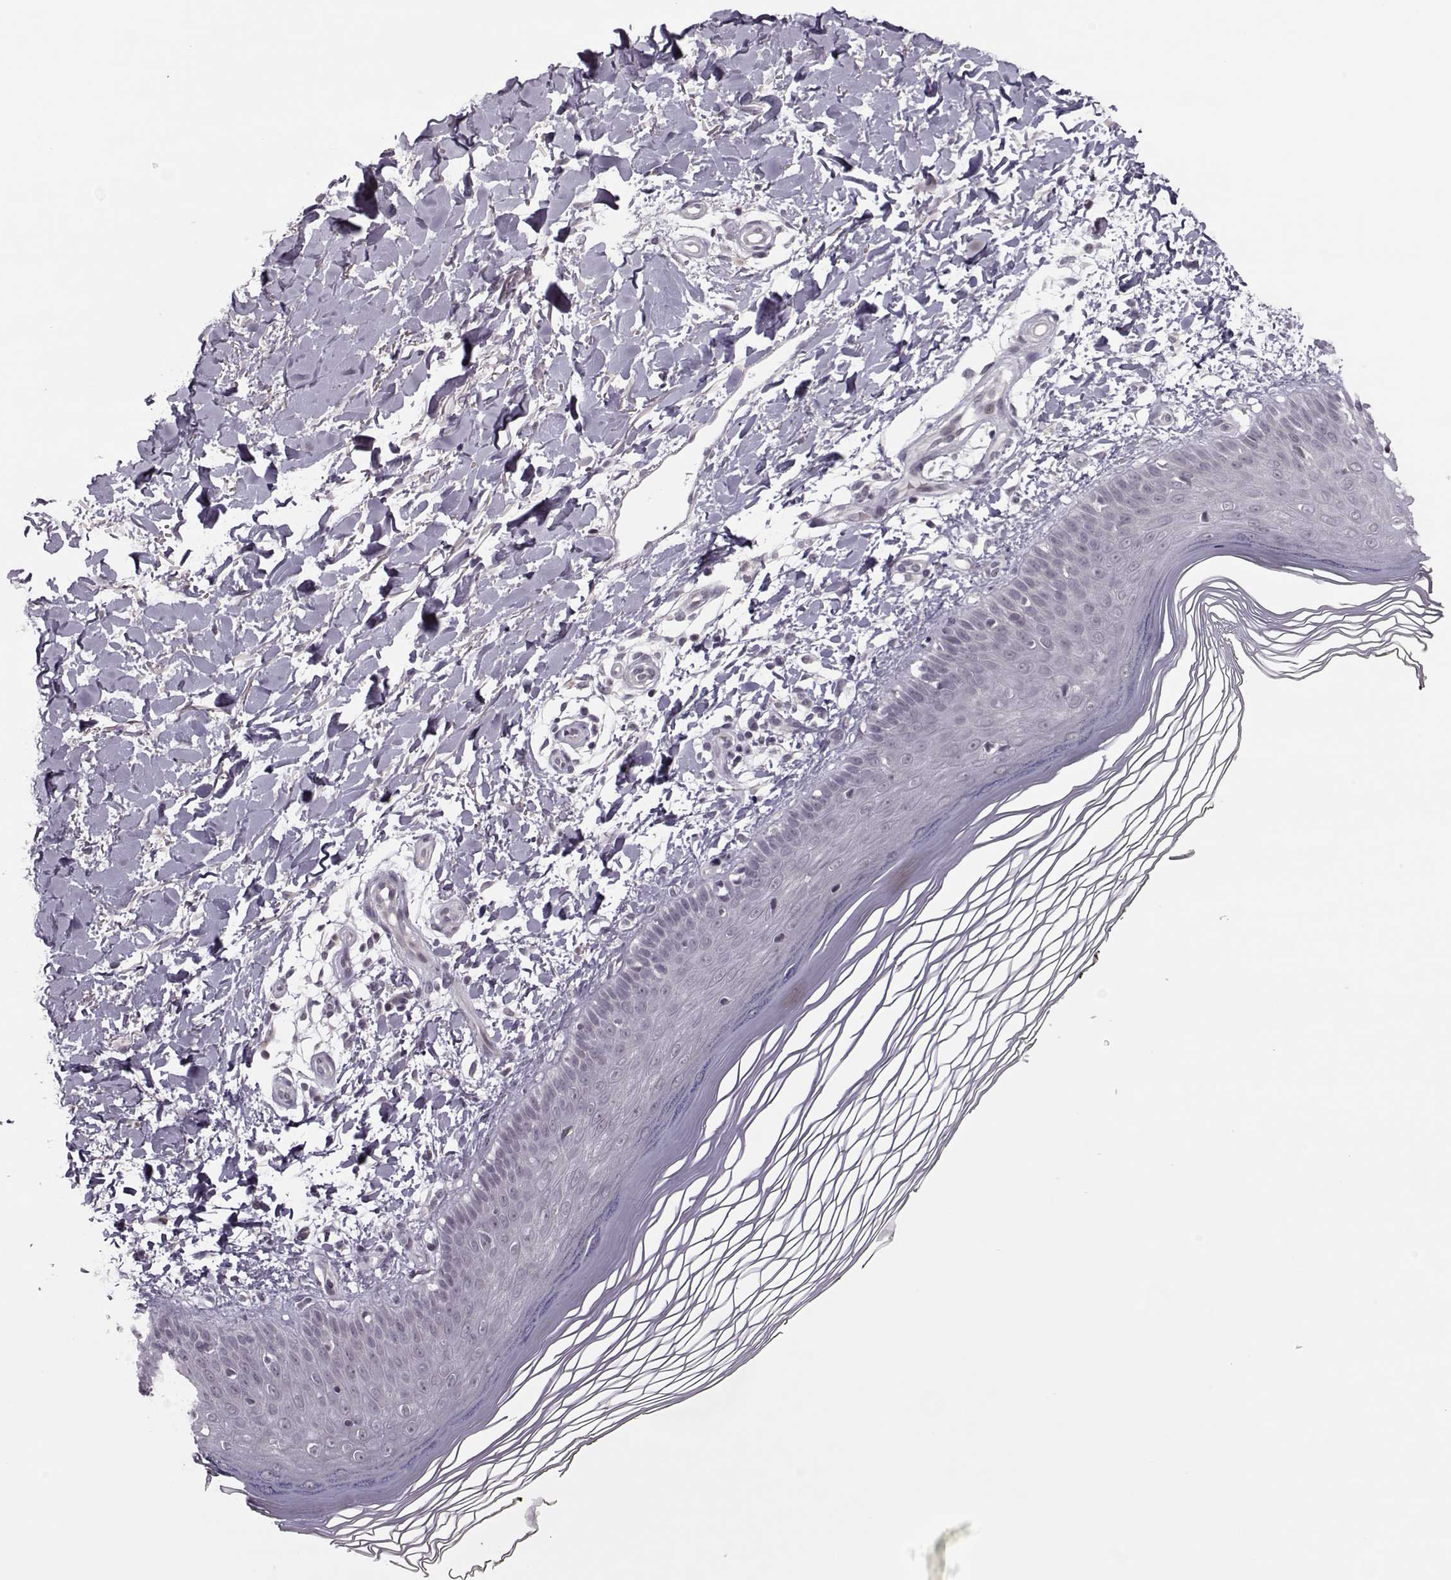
{"staining": {"intensity": "negative", "quantity": "none", "location": "none"}, "tissue": "skin", "cell_type": "Fibroblasts", "image_type": "normal", "snomed": [{"axis": "morphology", "description": "Normal tissue, NOS"}, {"axis": "topography", "description": "Skin"}], "caption": "Immunohistochemical staining of unremarkable skin displays no significant staining in fibroblasts.", "gene": "LIN28A", "patient": {"sex": "female", "age": 62}}